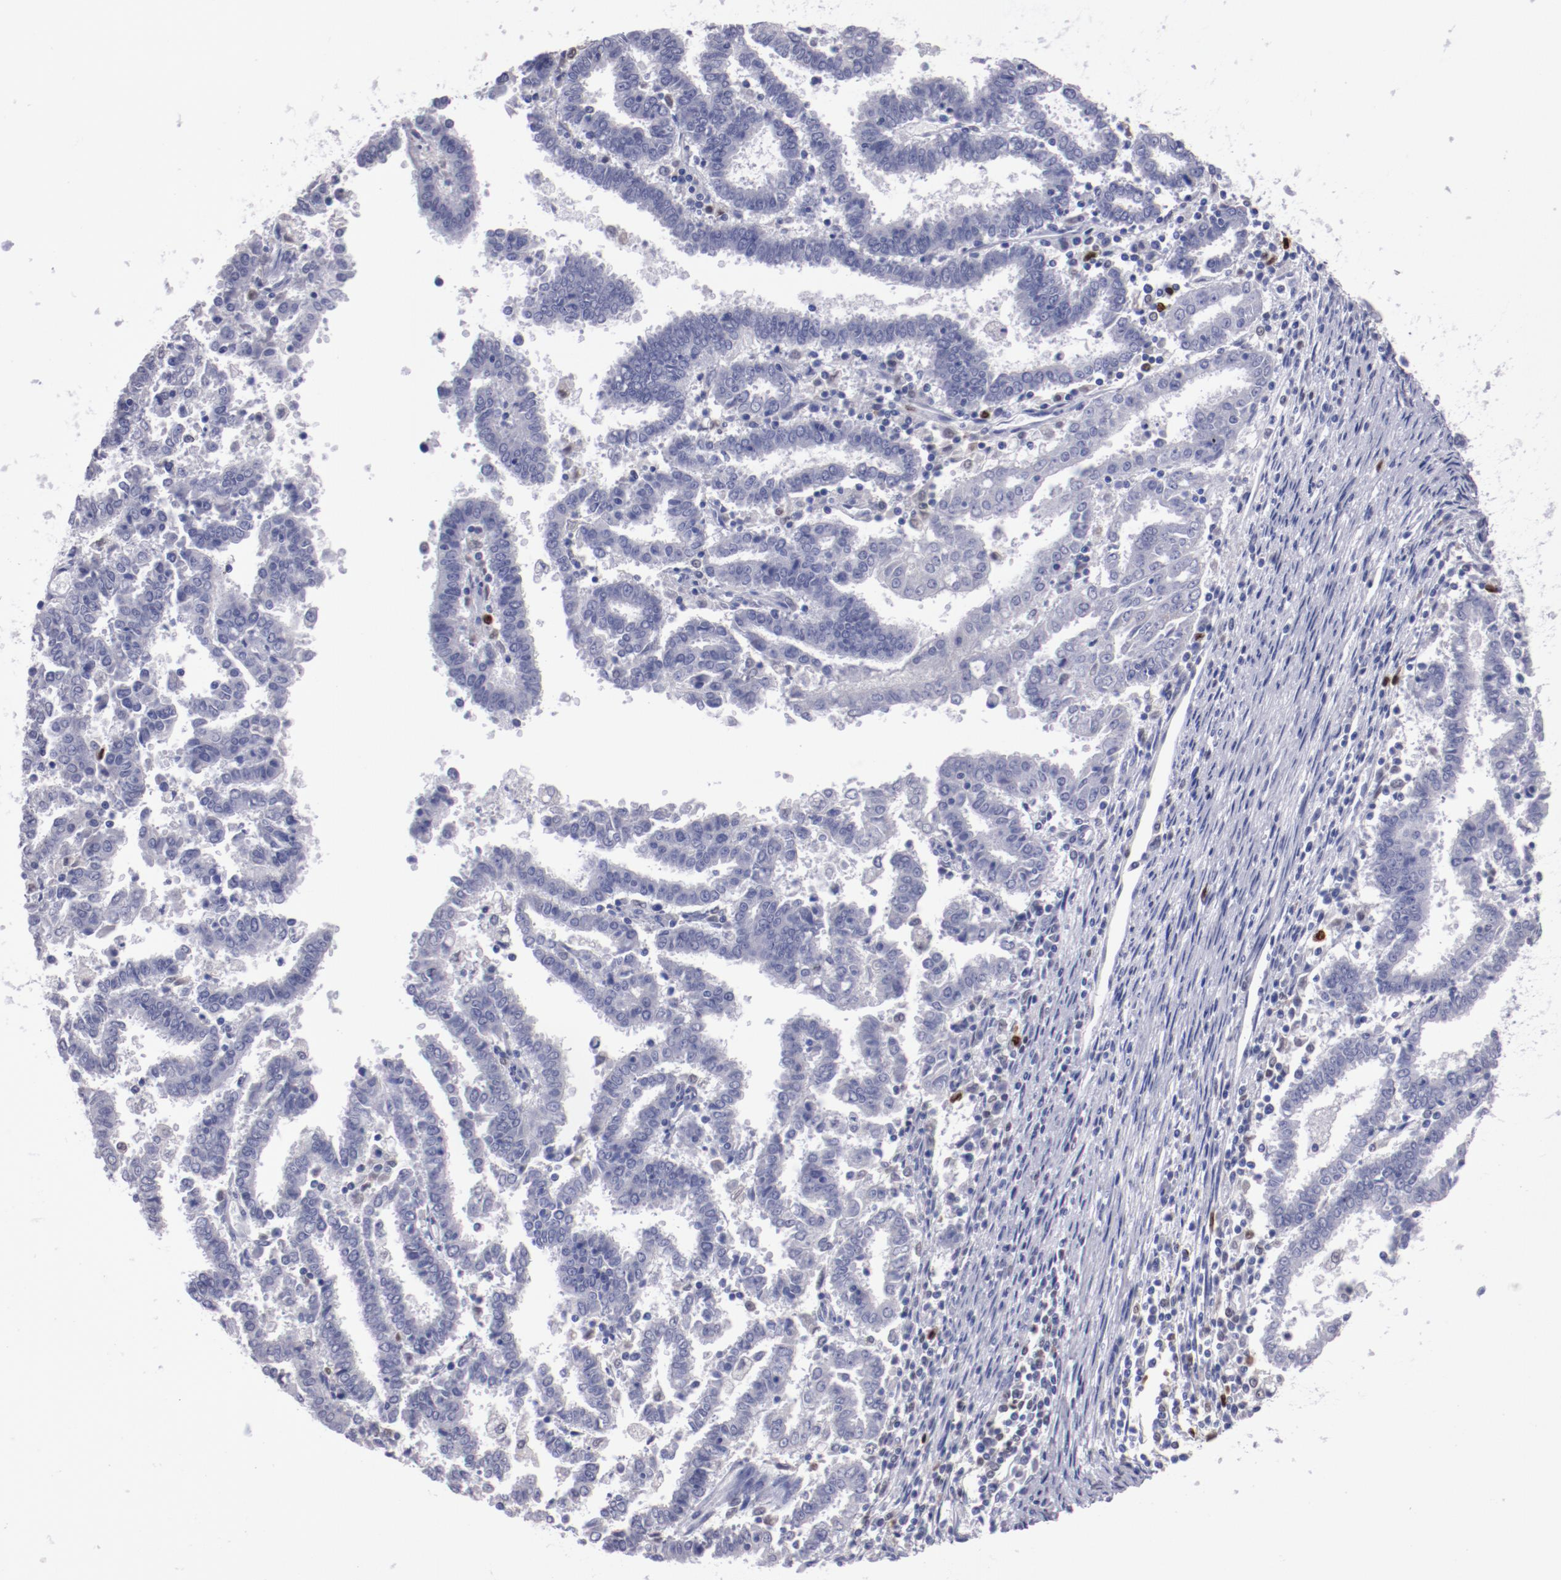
{"staining": {"intensity": "negative", "quantity": "none", "location": "none"}, "tissue": "endometrial cancer", "cell_type": "Tumor cells", "image_type": "cancer", "snomed": [{"axis": "morphology", "description": "Adenocarcinoma, NOS"}, {"axis": "topography", "description": "Uterus"}], "caption": "The histopathology image reveals no staining of tumor cells in adenocarcinoma (endometrial).", "gene": "IRF8", "patient": {"sex": "female", "age": 83}}